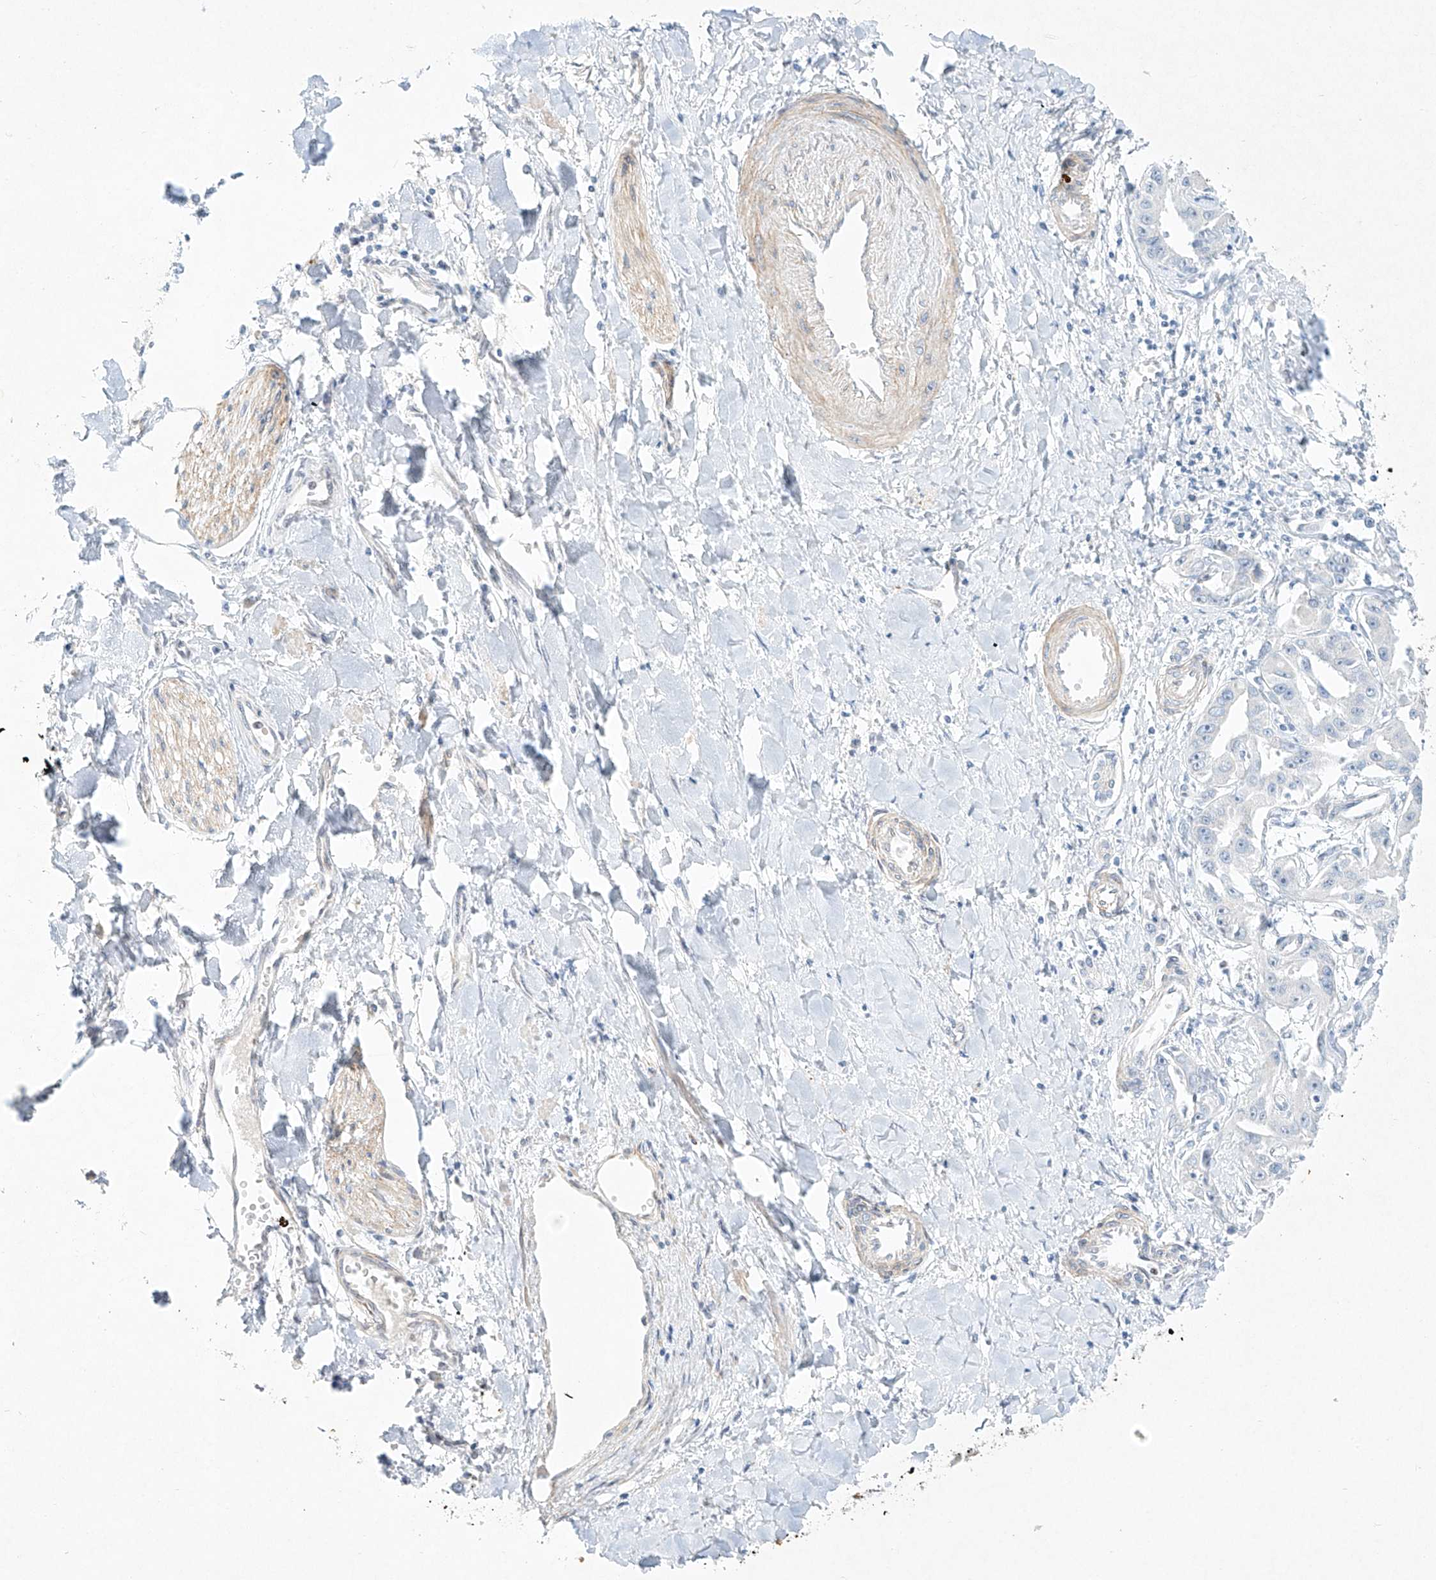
{"staining": {"intensity": "negative", "quantity": "none", "location": "none"}, "tissue": "liver cancer", "cell_type": "Tumor cells", "image_type": "cancer", "snomed": [{"axis": "morphology", "description": "Cholangiocarcinoma"}, {"axis": "topography", "description": "Liver"}], "caption": "IHC of human liver cholangiocarcinoma displays no positivity in tumor cells.", "gene": "REEP2", "patient": {"sex": "male", "age": 59}}